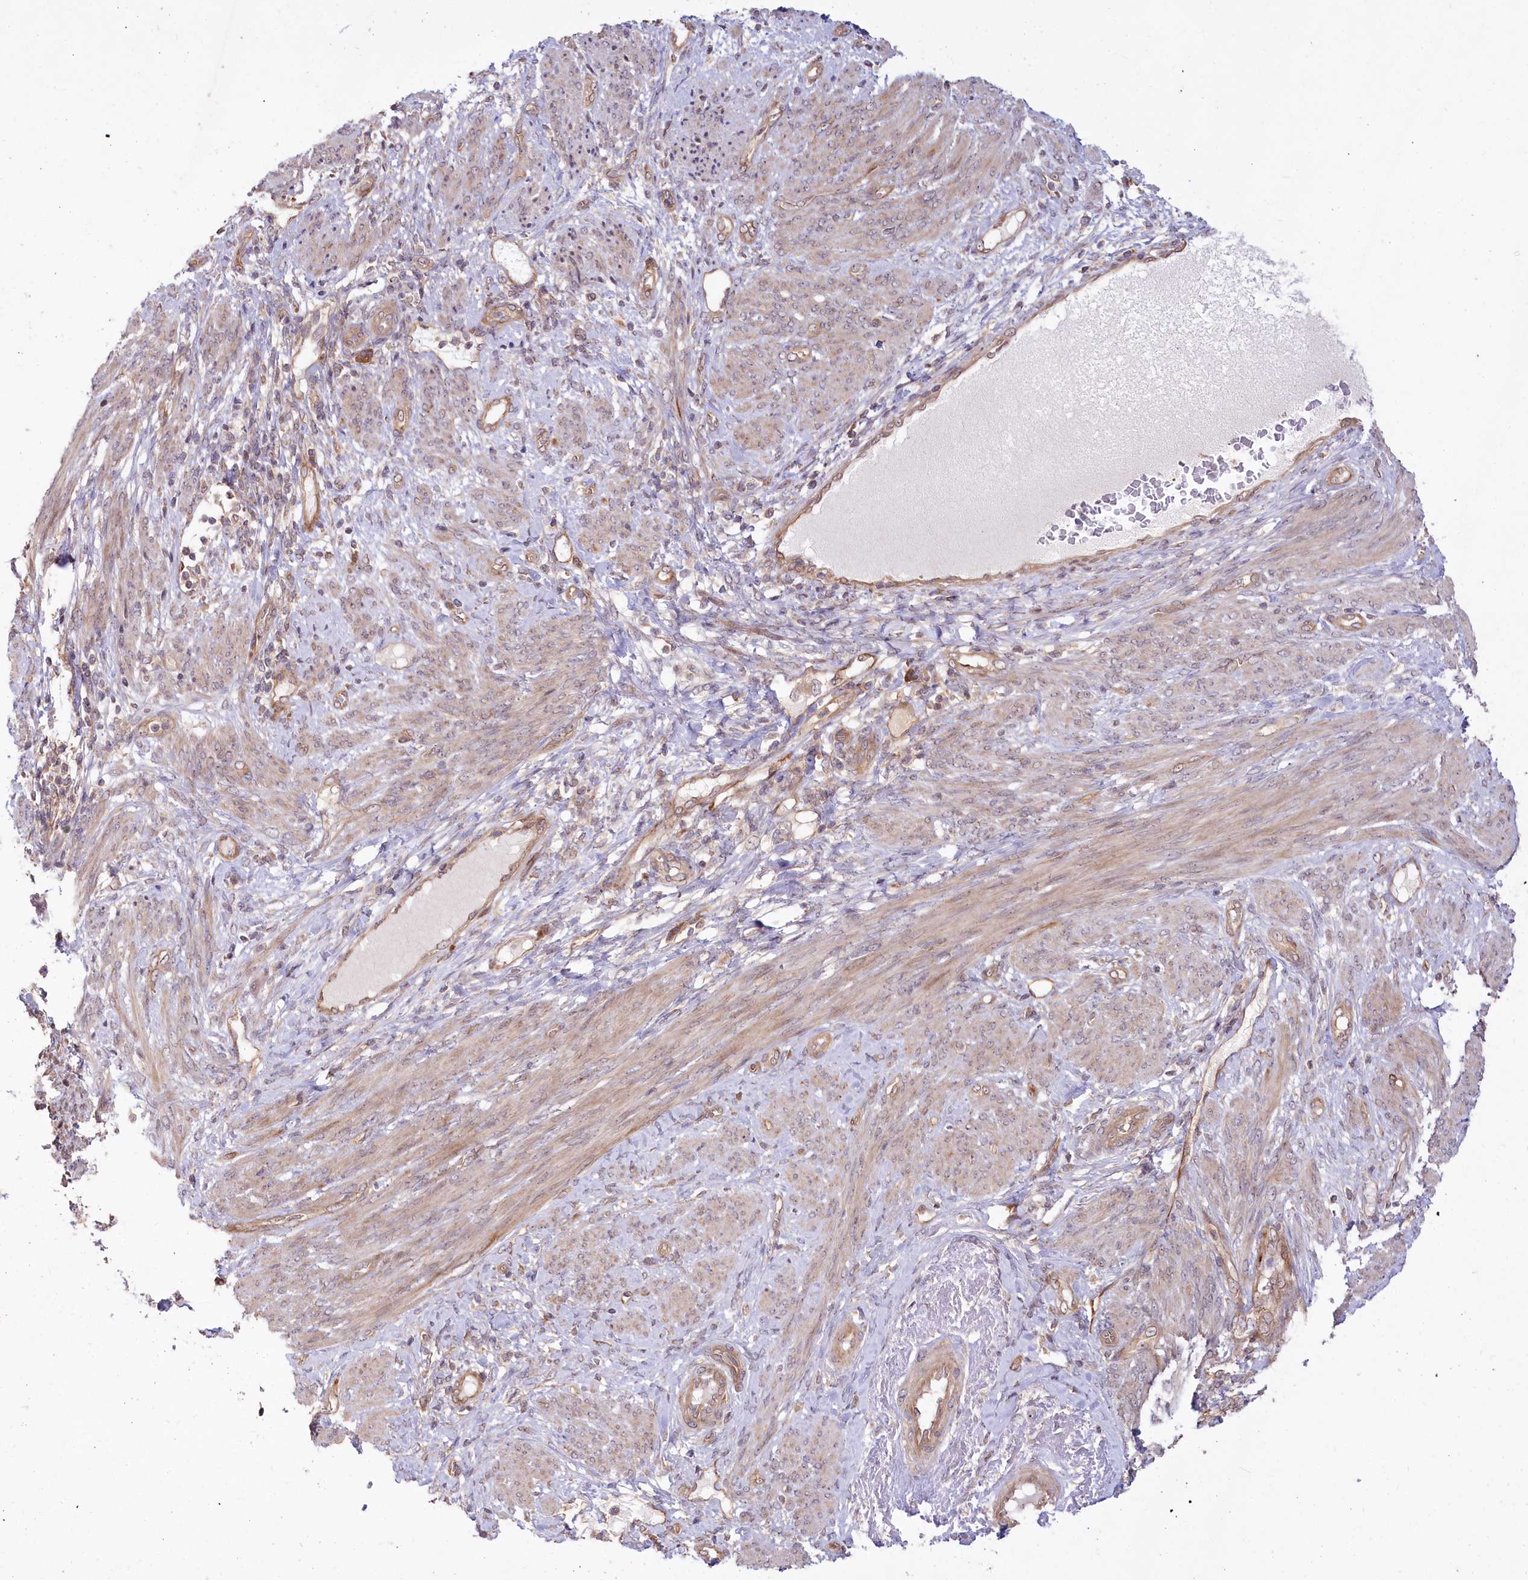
{"staining": {"intensity": "weak", "quantity": ">75%", "location": "cytoplasmic/membranous"}, "tissue": "endometrial cancer", "cell_type": "Tumor cells", "image_type": "cancer", "snomed": [{"axis": "morphology", "description": "Adenocarcinoma, NOS"}, {"axis": "topography", "description": "Endometrium"}], "caption": "Brown immunohistochemical staining in endometrial cancer shows weak cytoplasmic/membranous positivity in about >75% of tumor cells.", "gene": "CEP70", "patient": {"sex": "female", "age": 85}}